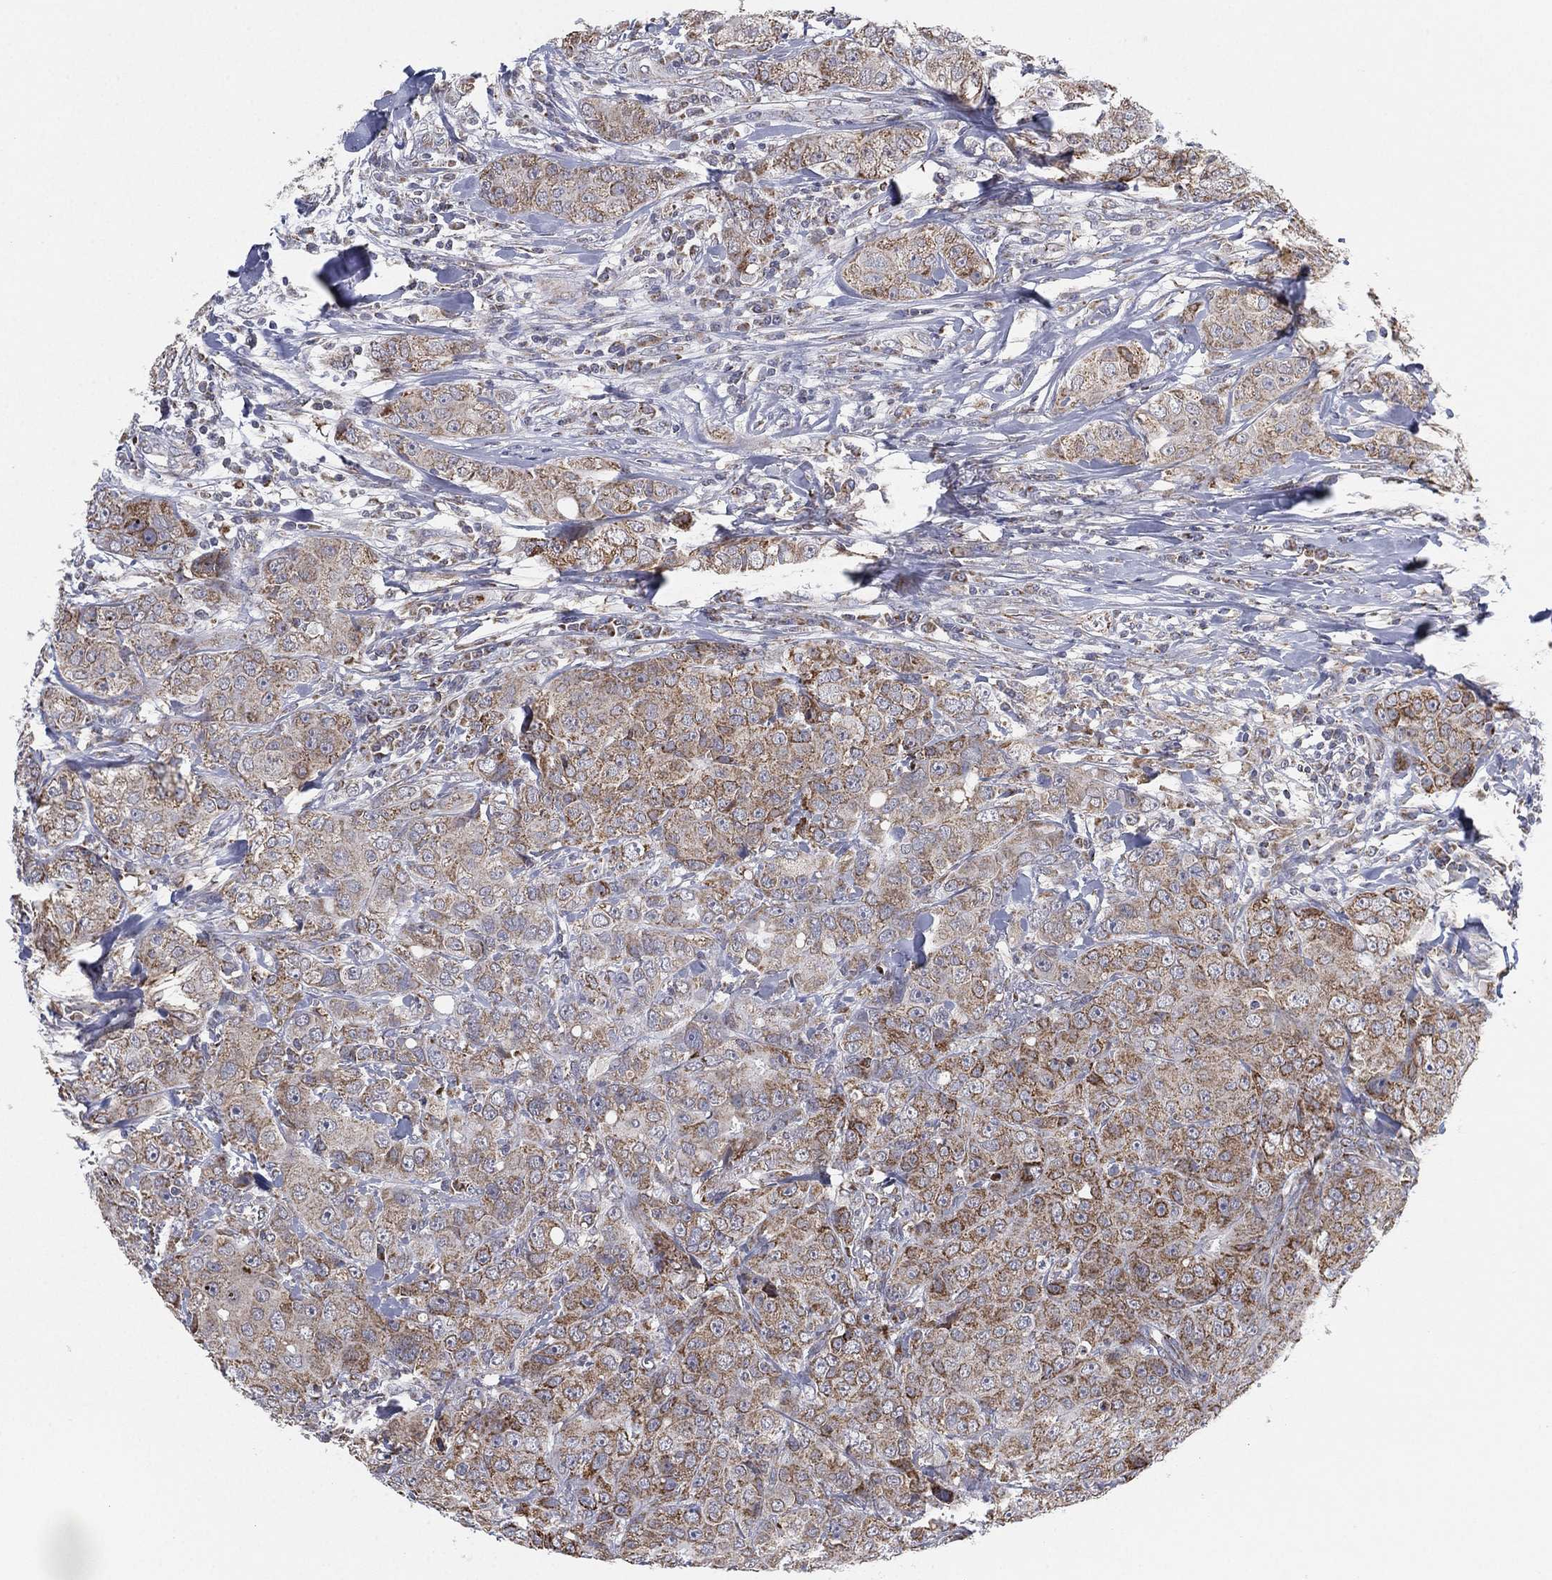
{"staining": {"intensity": "moderate", "quantity": "25%-75%", "location": "cytoplasmic/membranous"}, "tissue": "breast cancer", "cell_type": "Tumor cells", "image_type": "cancer", "snomed": [{"axis": "morphology", "description": "Duct carcinoma"}, {"axis": "topography", "description": "Breast"}], "caption": "IHC image of neoplastic tissue: infiltrating ductal carcinoma (breast) stained using IHC reveals medium levels of moderate protein expression localized specifically in the cytoplasmic/membranous of tumor cells, appearing as a cytoplasmic/membranous brown color.", "gene": "PSMG4", "patient": {"sex": "female", "age": 43}}